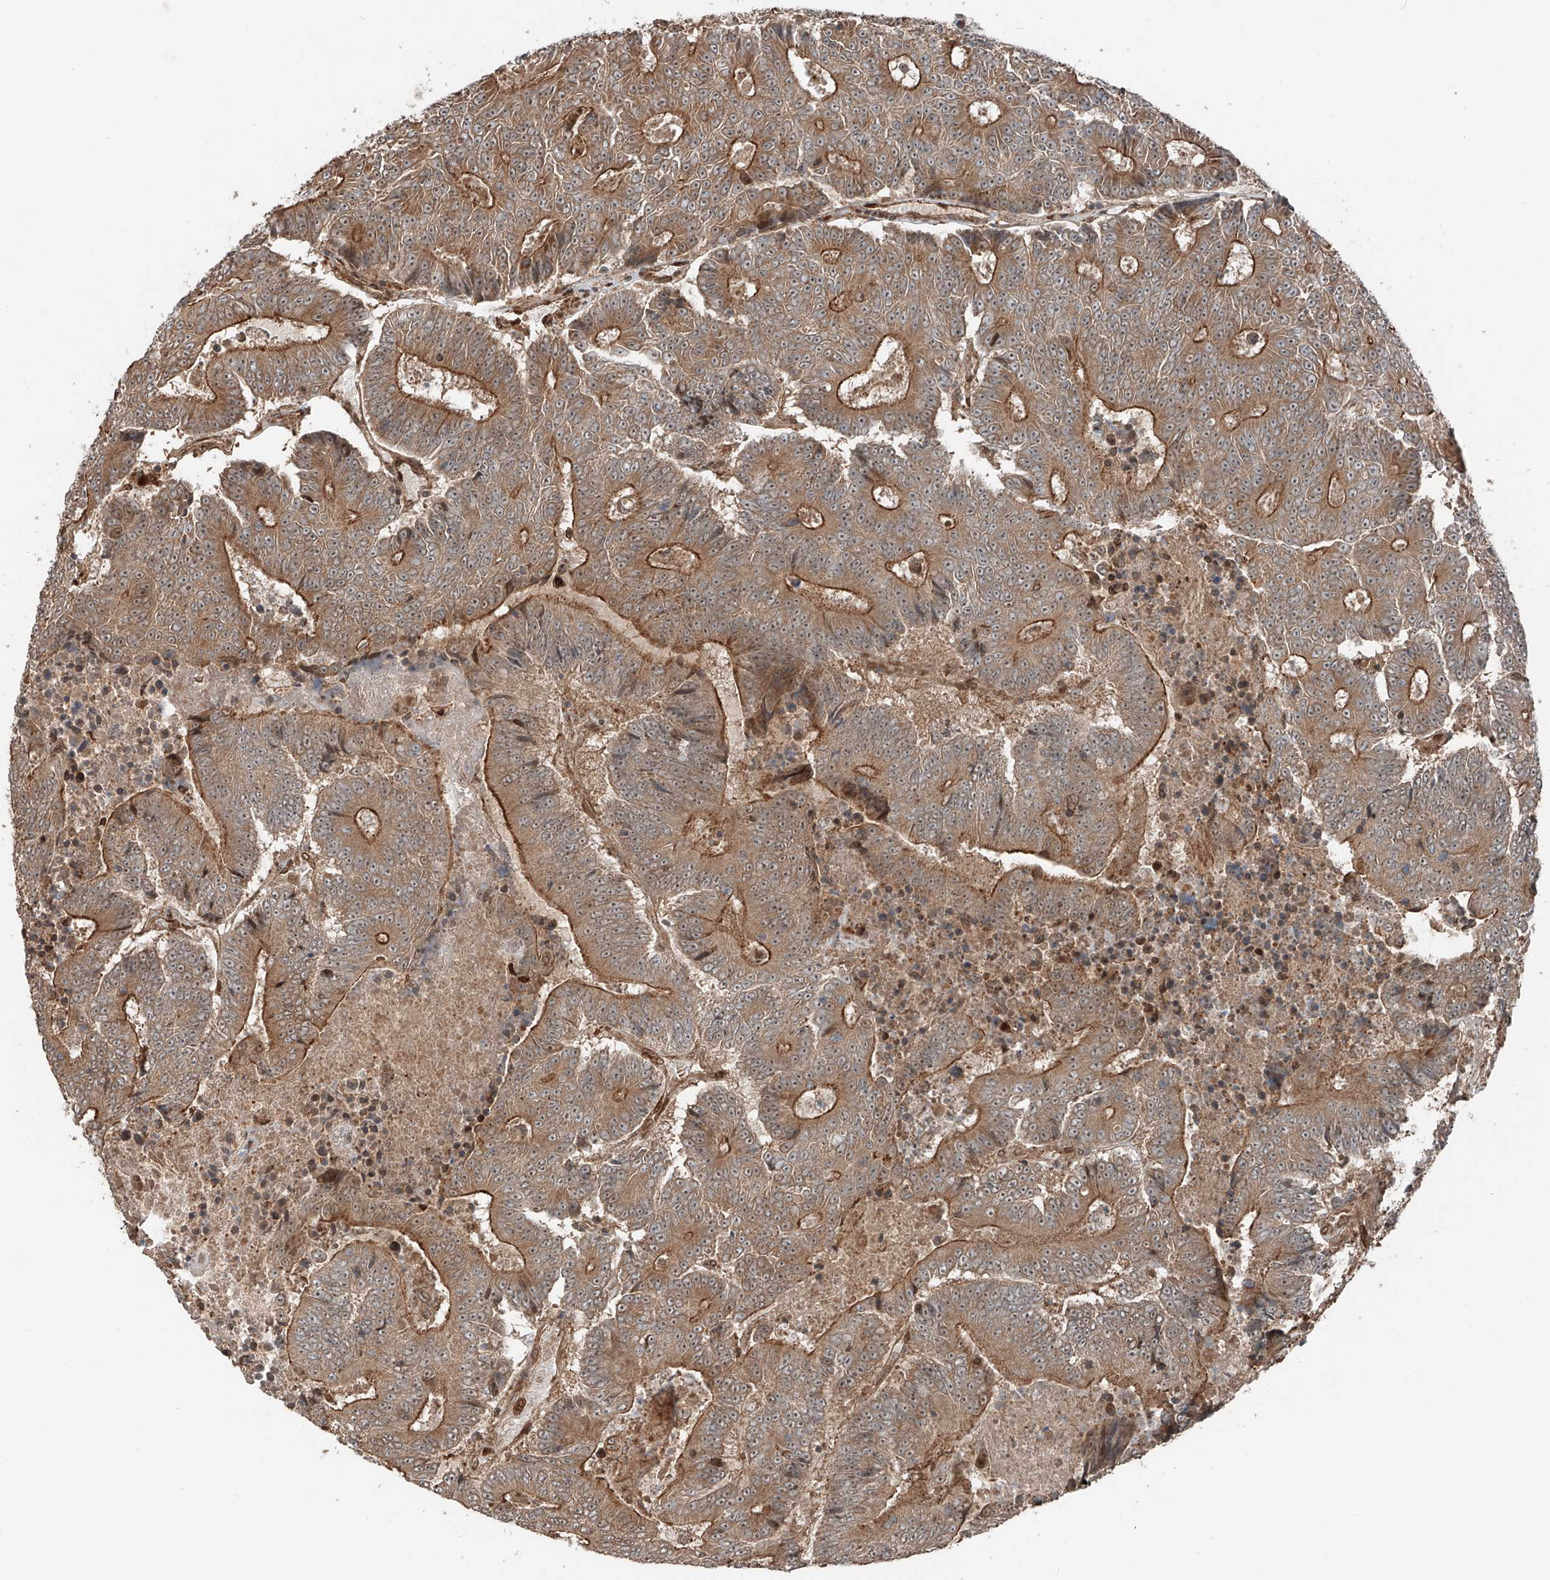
{"staining": {"intensity": "moderate", "quantity": ">75%", "location": "cytoplasmic/membranous"}, "tissue": "colorectal cancer", "cell_type": "Tumor cells", "image_type": "cancer", "snomed": [{"axis": "morphology", "description": "Adenocarcinoma, NOS"}, {"axis": "topography", "description": "Colon"}], "caption": "Human colorectal cancer stained with a protein marker shows moderate staining in tumor cells.", "gene": "CEP162", "patient": {"sex": "male", "age": 83}}